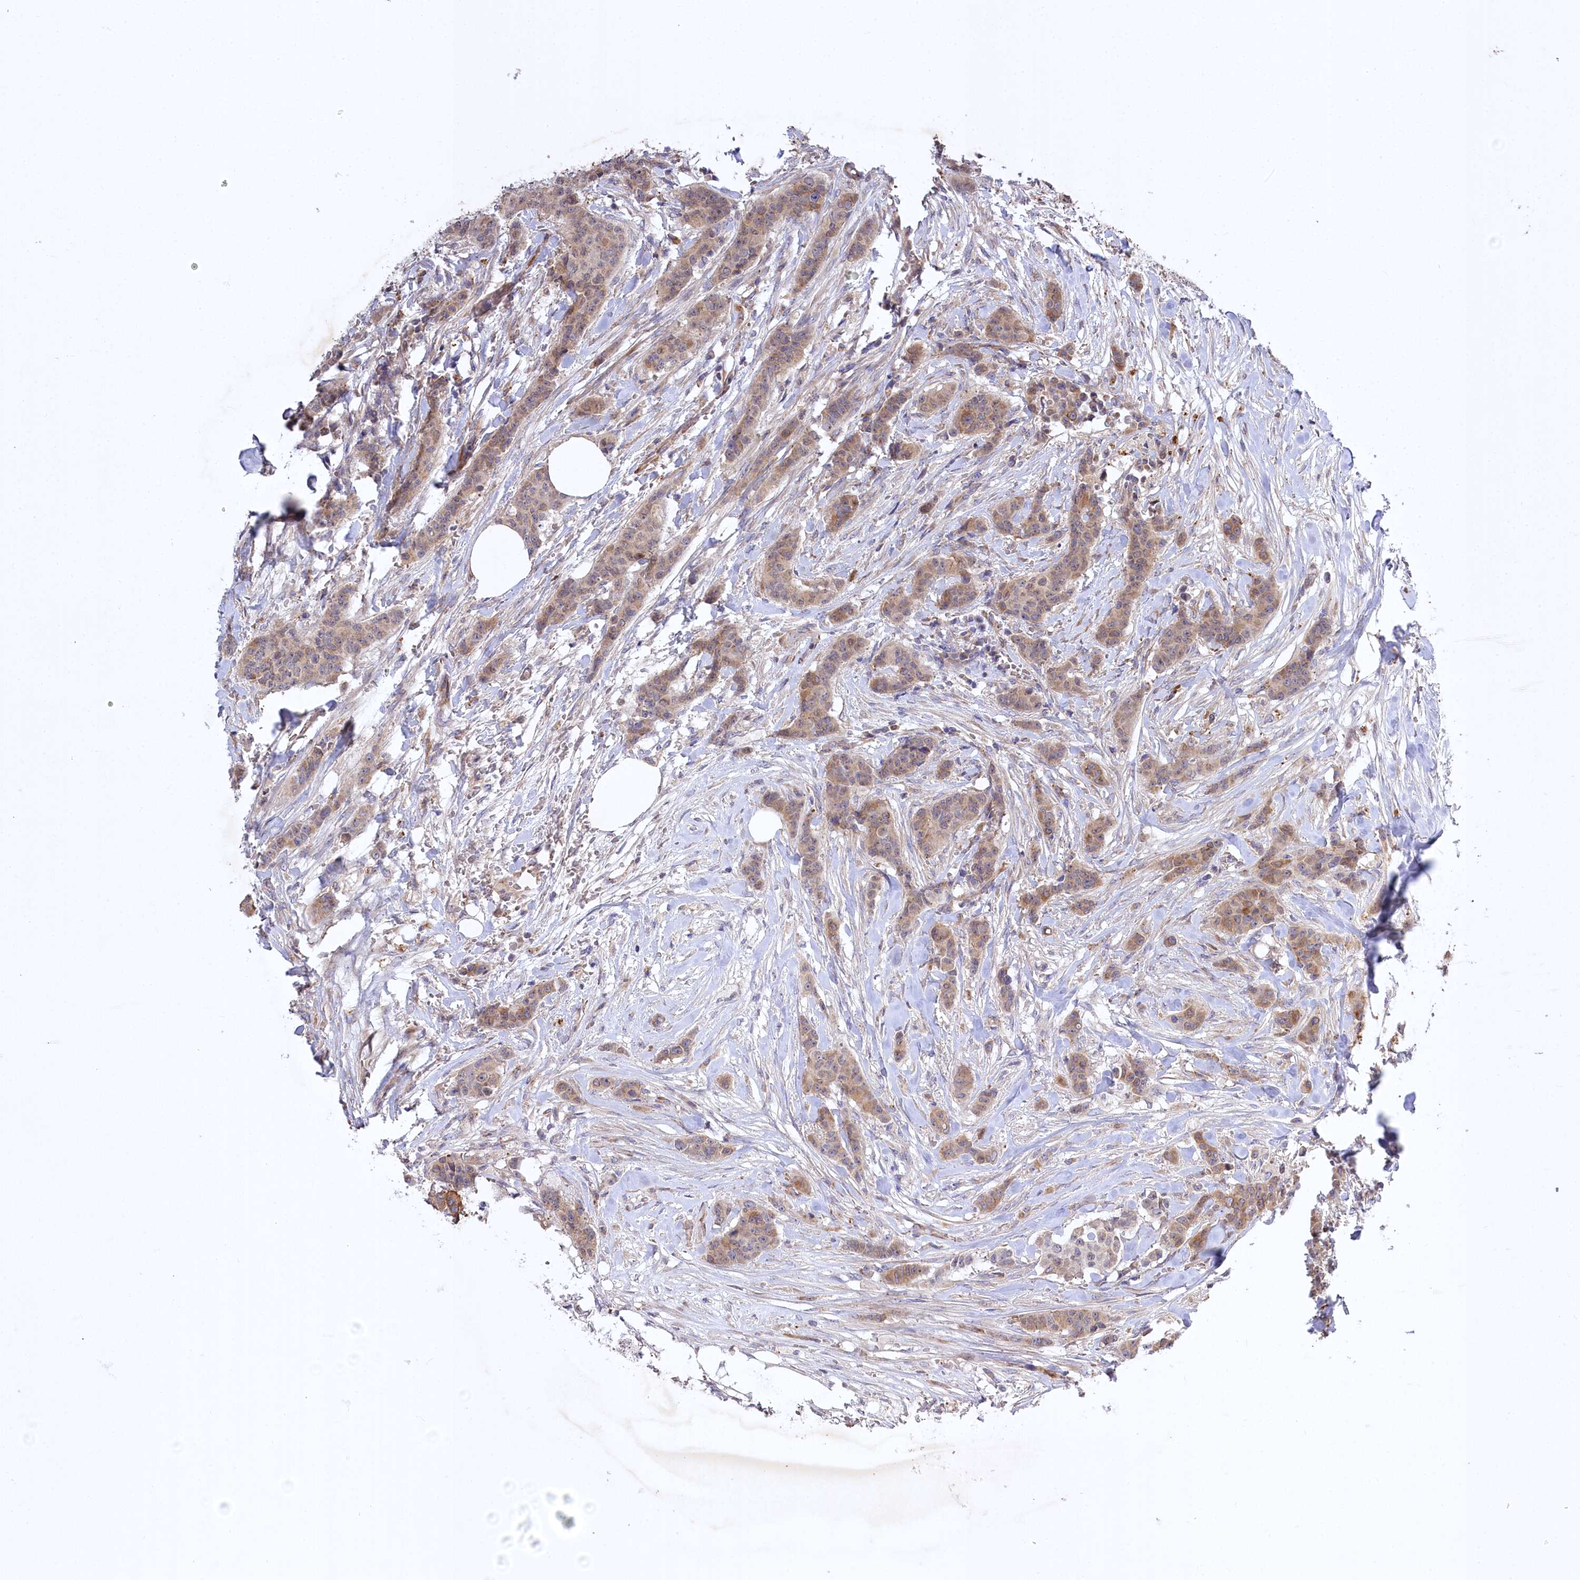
{"staining": {"intensity": "moderate", "quantity": ">75%", "location": "cytoplasmic/membranous"}, "tissue": "breast cancer", "cell_type": "Tumor cells", "image_type": "cancer", "snomed": [{"axis": "morphology", "description": "Duct carcinoma"}, {"axis": "topography", "description": "Breast"}], "caption": "The photomicrograph reveals a brown stain indicating the presence of a protein in the cytoplasmic/membranous of tumor cells in invasive ductal carcinoma (breast).", "gene": "TRUB1", "patient": {"sex": "female", "age": 40}}